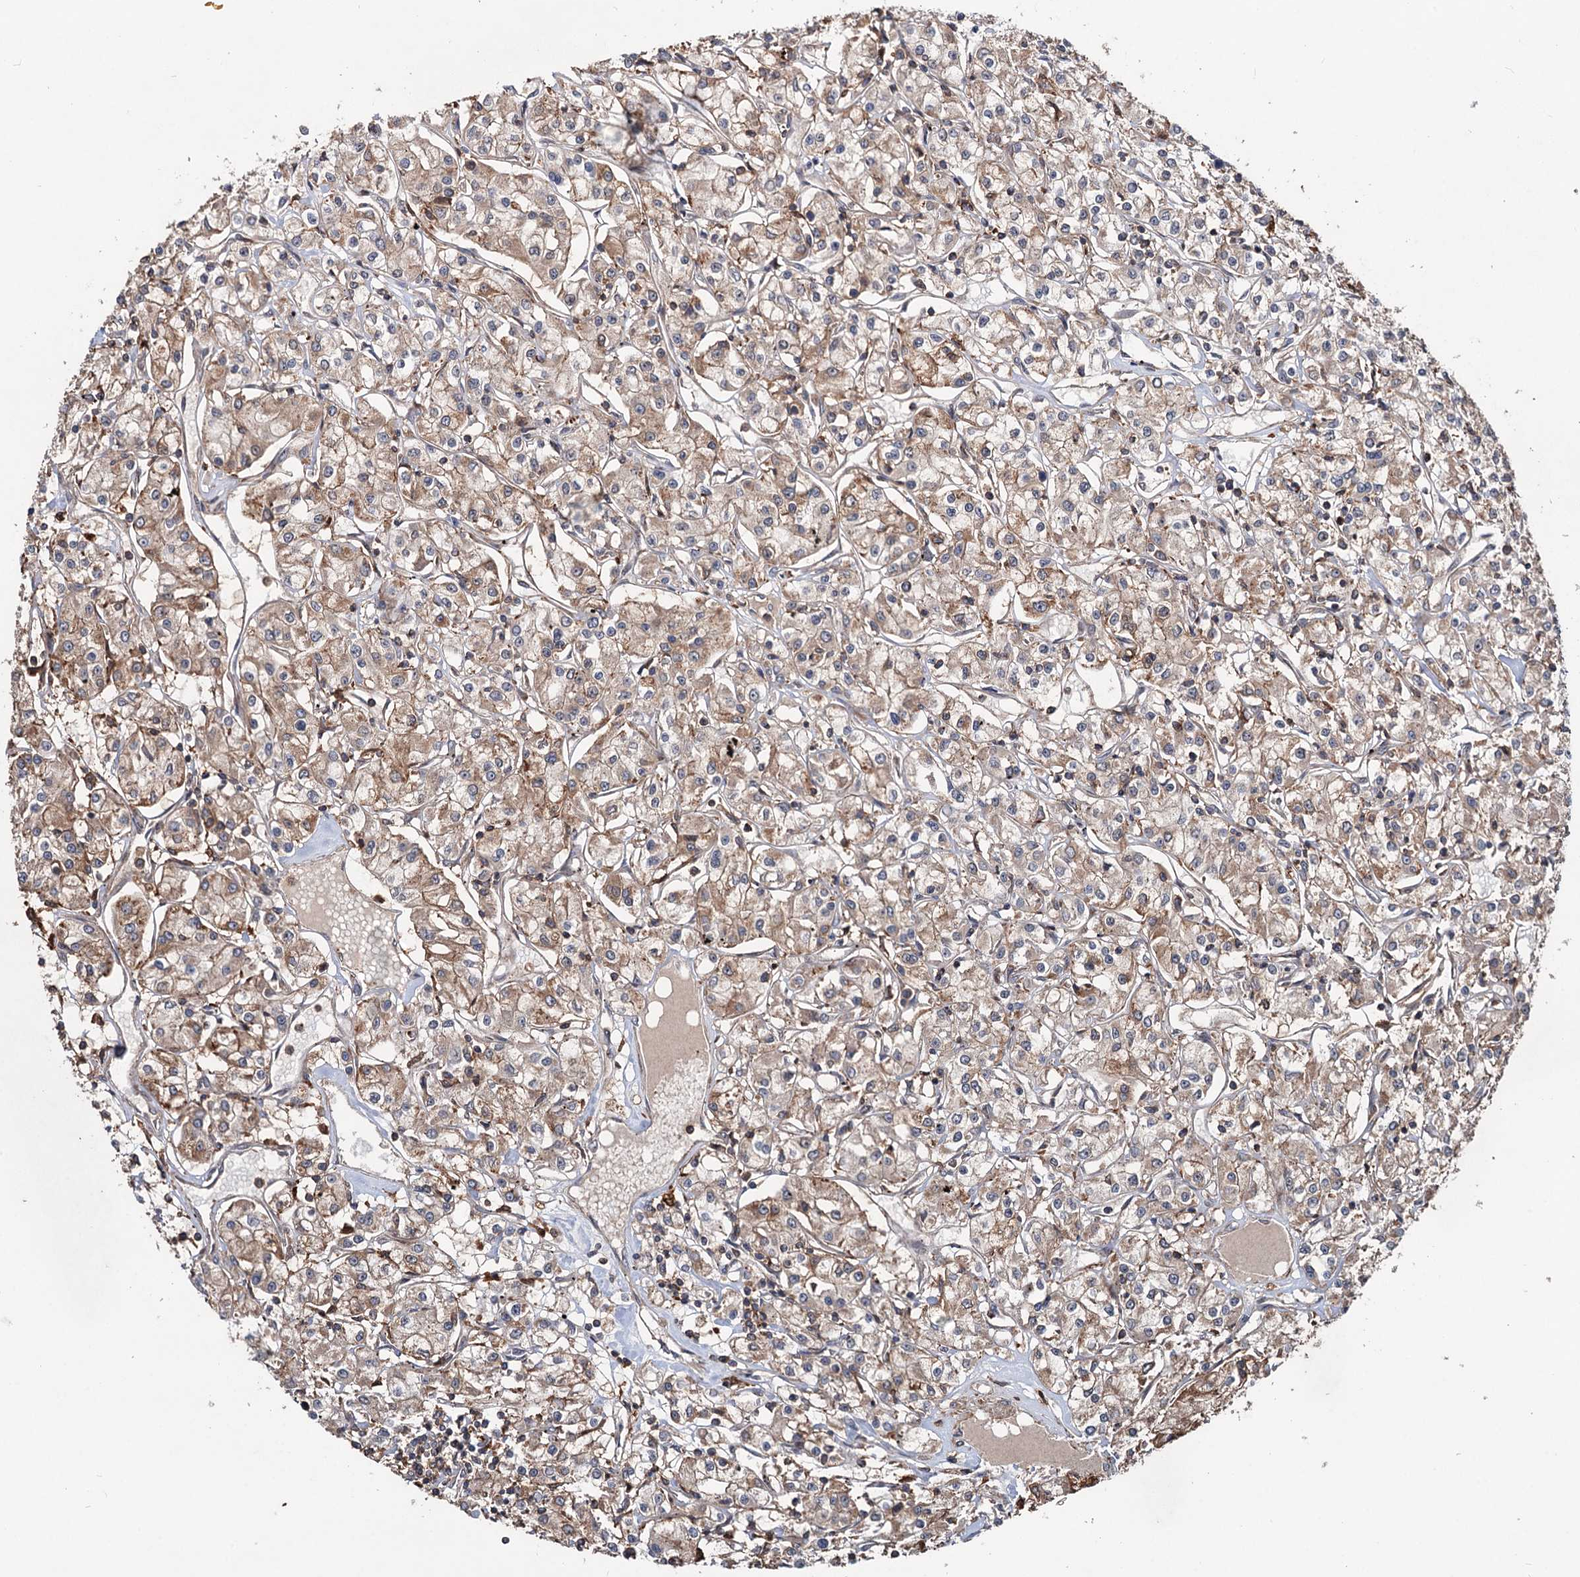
{"staining": {"intensity": "moderate", "quantity": ">75%", "location": "cytoplasmic/membranous"}, "tissue": "renal cancer", "cell_type": "Tumor cells", "image_type": "cancer", "snomed": [{"axis": "morphology", "description": "Adenocarcinoma, NOS"}, {"axis": "topography", "description": "Kidney"}], "caption": "Immunohistochemistry (IHC) (DAB) staining of human adenocarcinoma (renal) displays moderate cytoplasmic/membranous protein staining in about >75% of tumor cells.", "gene": "GRIP1", "patient": {"sex": "female", "age": 59}}